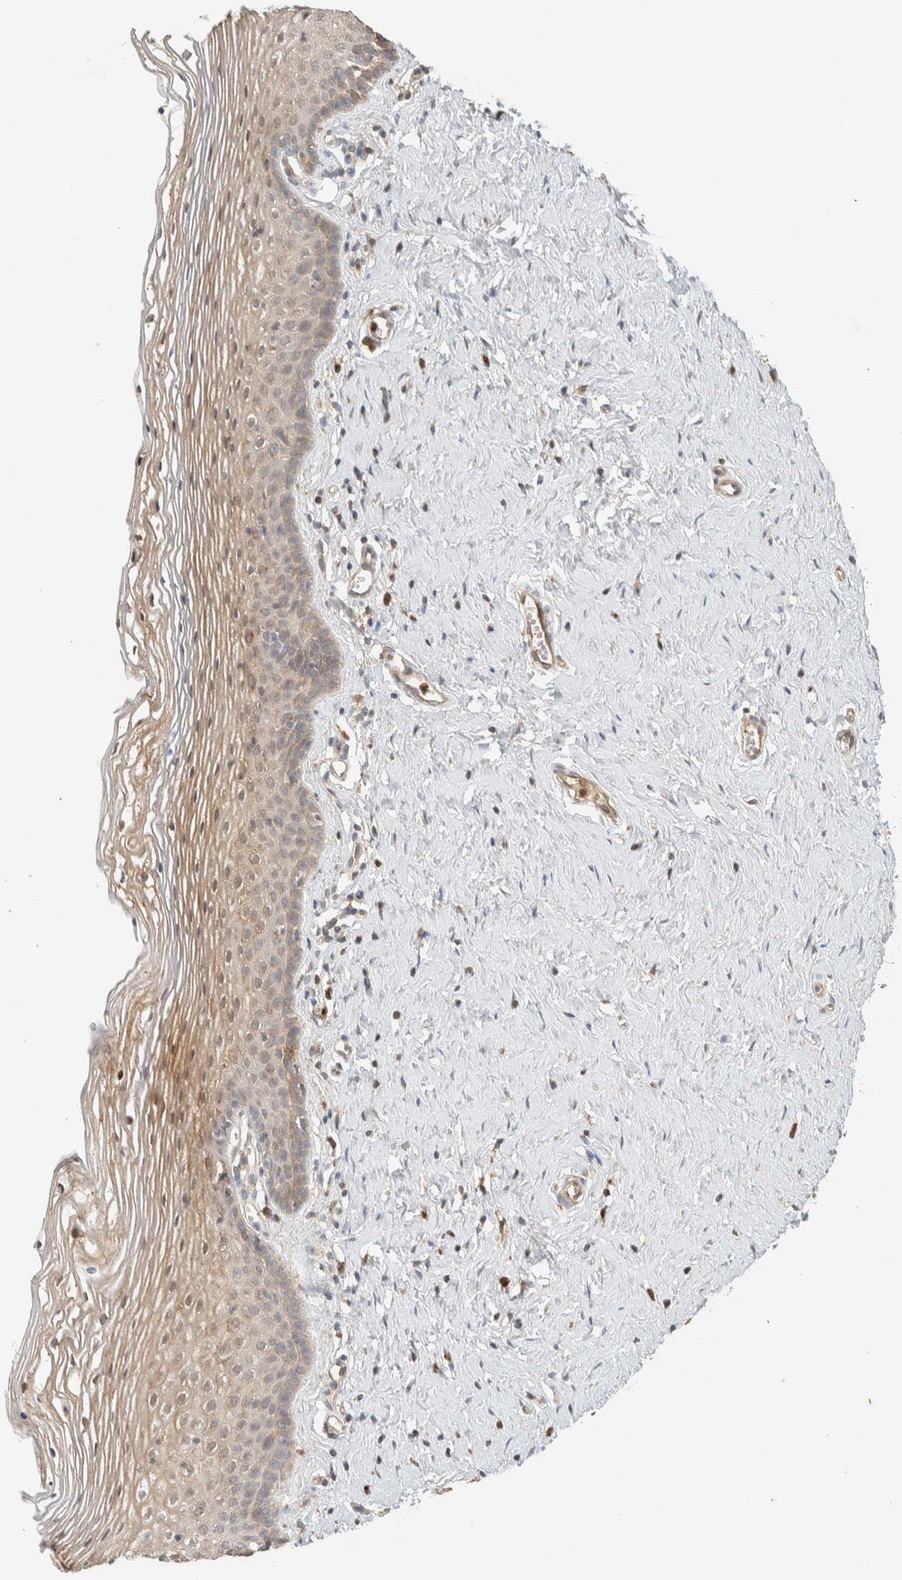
{"staining": {"intensity": "weak", "quantity": "25%-75%", "location": "cytoplasmic/membranous"}, "tissue": "vagina", "cell_type": "Squamous epithelial cells", "image_type": "normal", "snomed": [{"axis": "morphology", "description": "Normal tissue, NOS"}, {"axis": "topography", "description": "Vagina"}], "caption": "Vagina was stained to show a protein in brown. There is low levels of weak cytoplasmic/membranous staining in about 25%-75% of squamous epithelial cells. The staining was performed using DAB (3,3'-diaminobenzidine), with brown indicating positive protein expression. Nuclei are stained blue with hematoxylin.", "gene": "RAB11FIP1", "patient": {"sex": "female", "age": 32}}